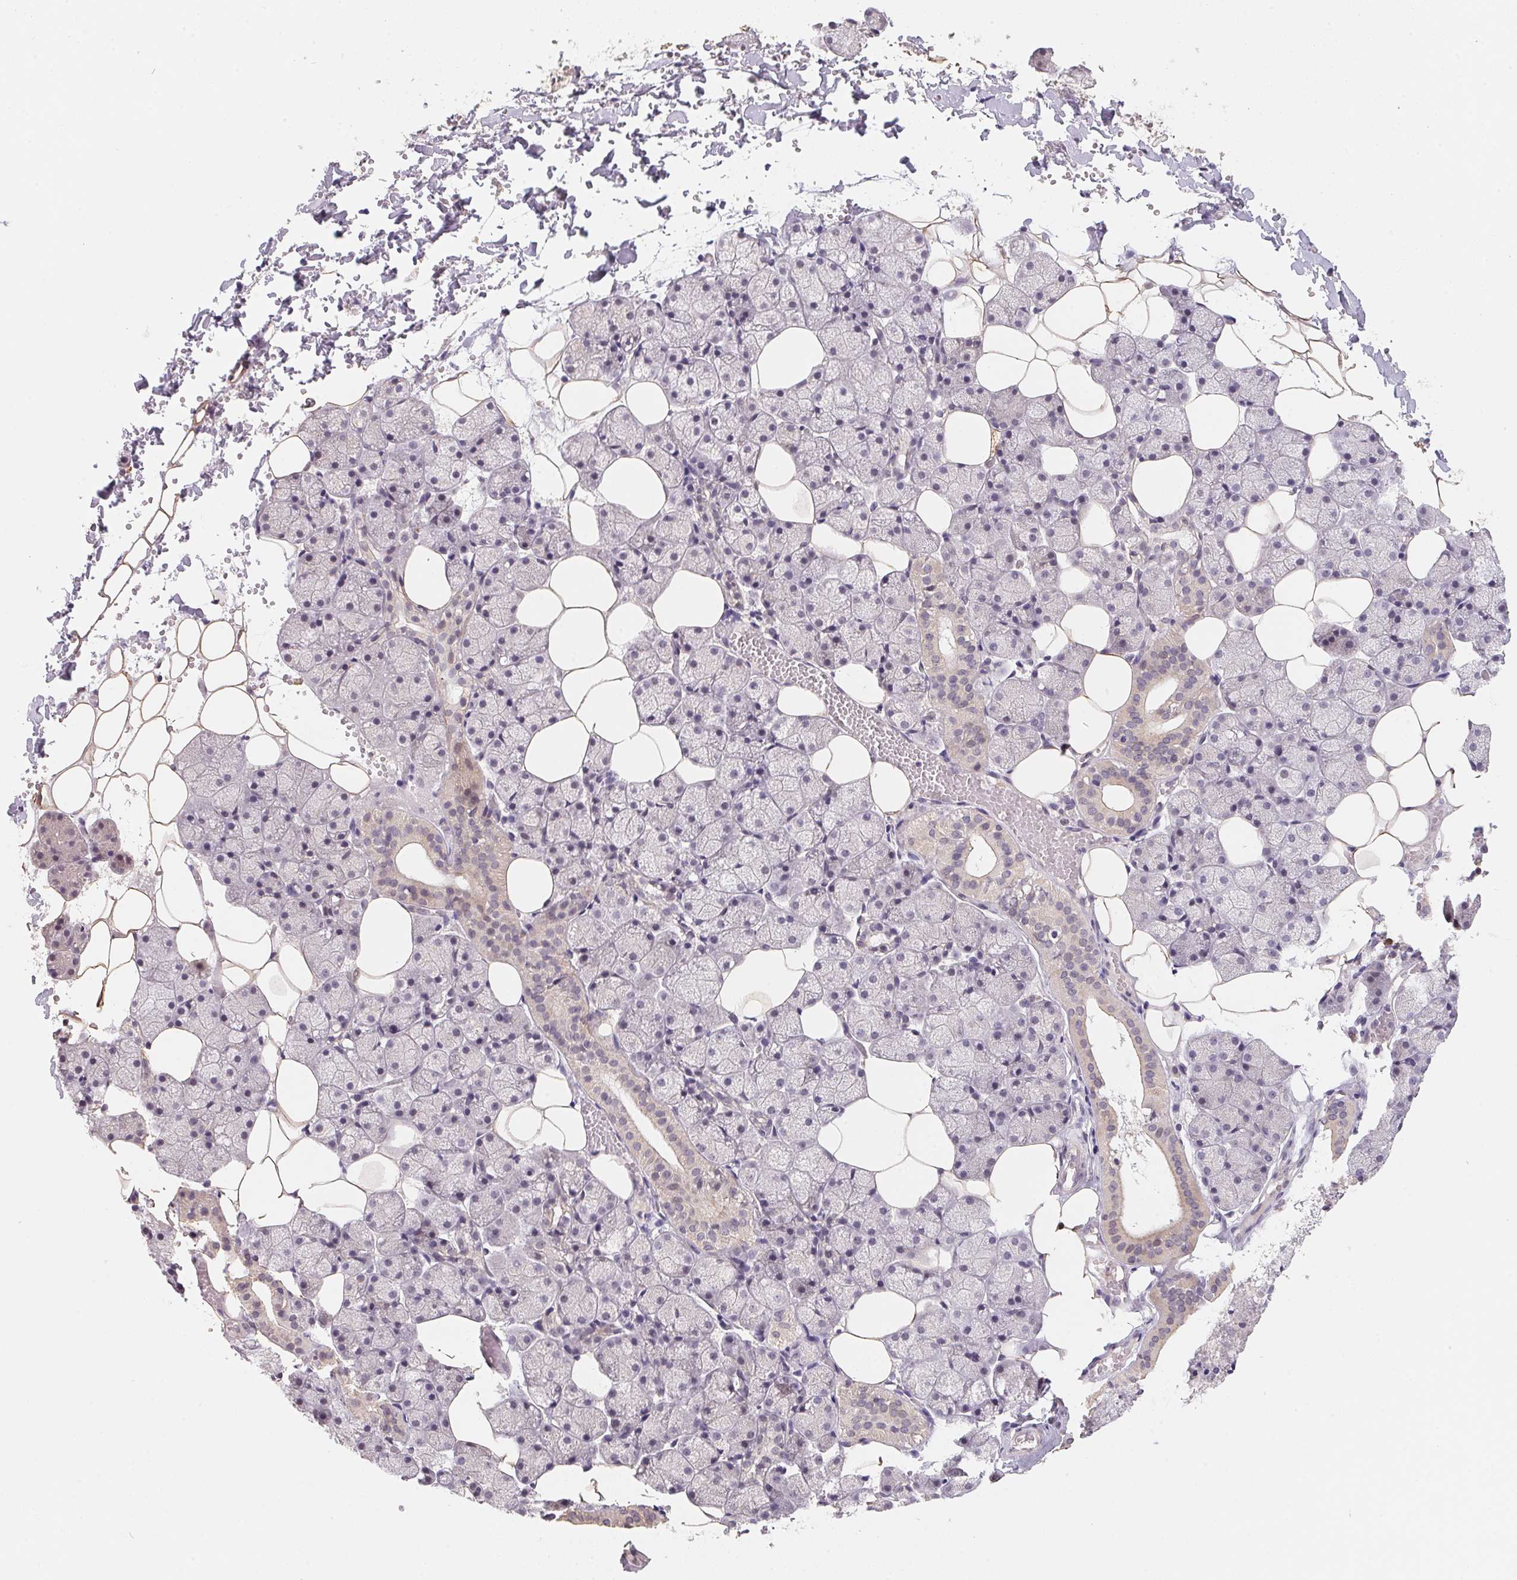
{"staining": {"intensity": "weak", "quantity": "<25%", "location": "cytoplasmic/membranous,nuclear"}, "tissue": "salivary gland", "cell_type": "Glandular cells", "image_type": "normal", "snomed": [{"axis": "morphology", "description": "Normal tissue, NOS"}, {"axis": "topography", "description": "Salivary gland"}], "caption": "Glandular cells are negative for brown protein staining in normal salivary gland. Brightfield microscopy of immunohistochemistry stained with DAB (brown) and hematoxylin (blue), captured at high magnification.", "gene": "KIFC1", "patient": {"sex": "male", "age": 38}}